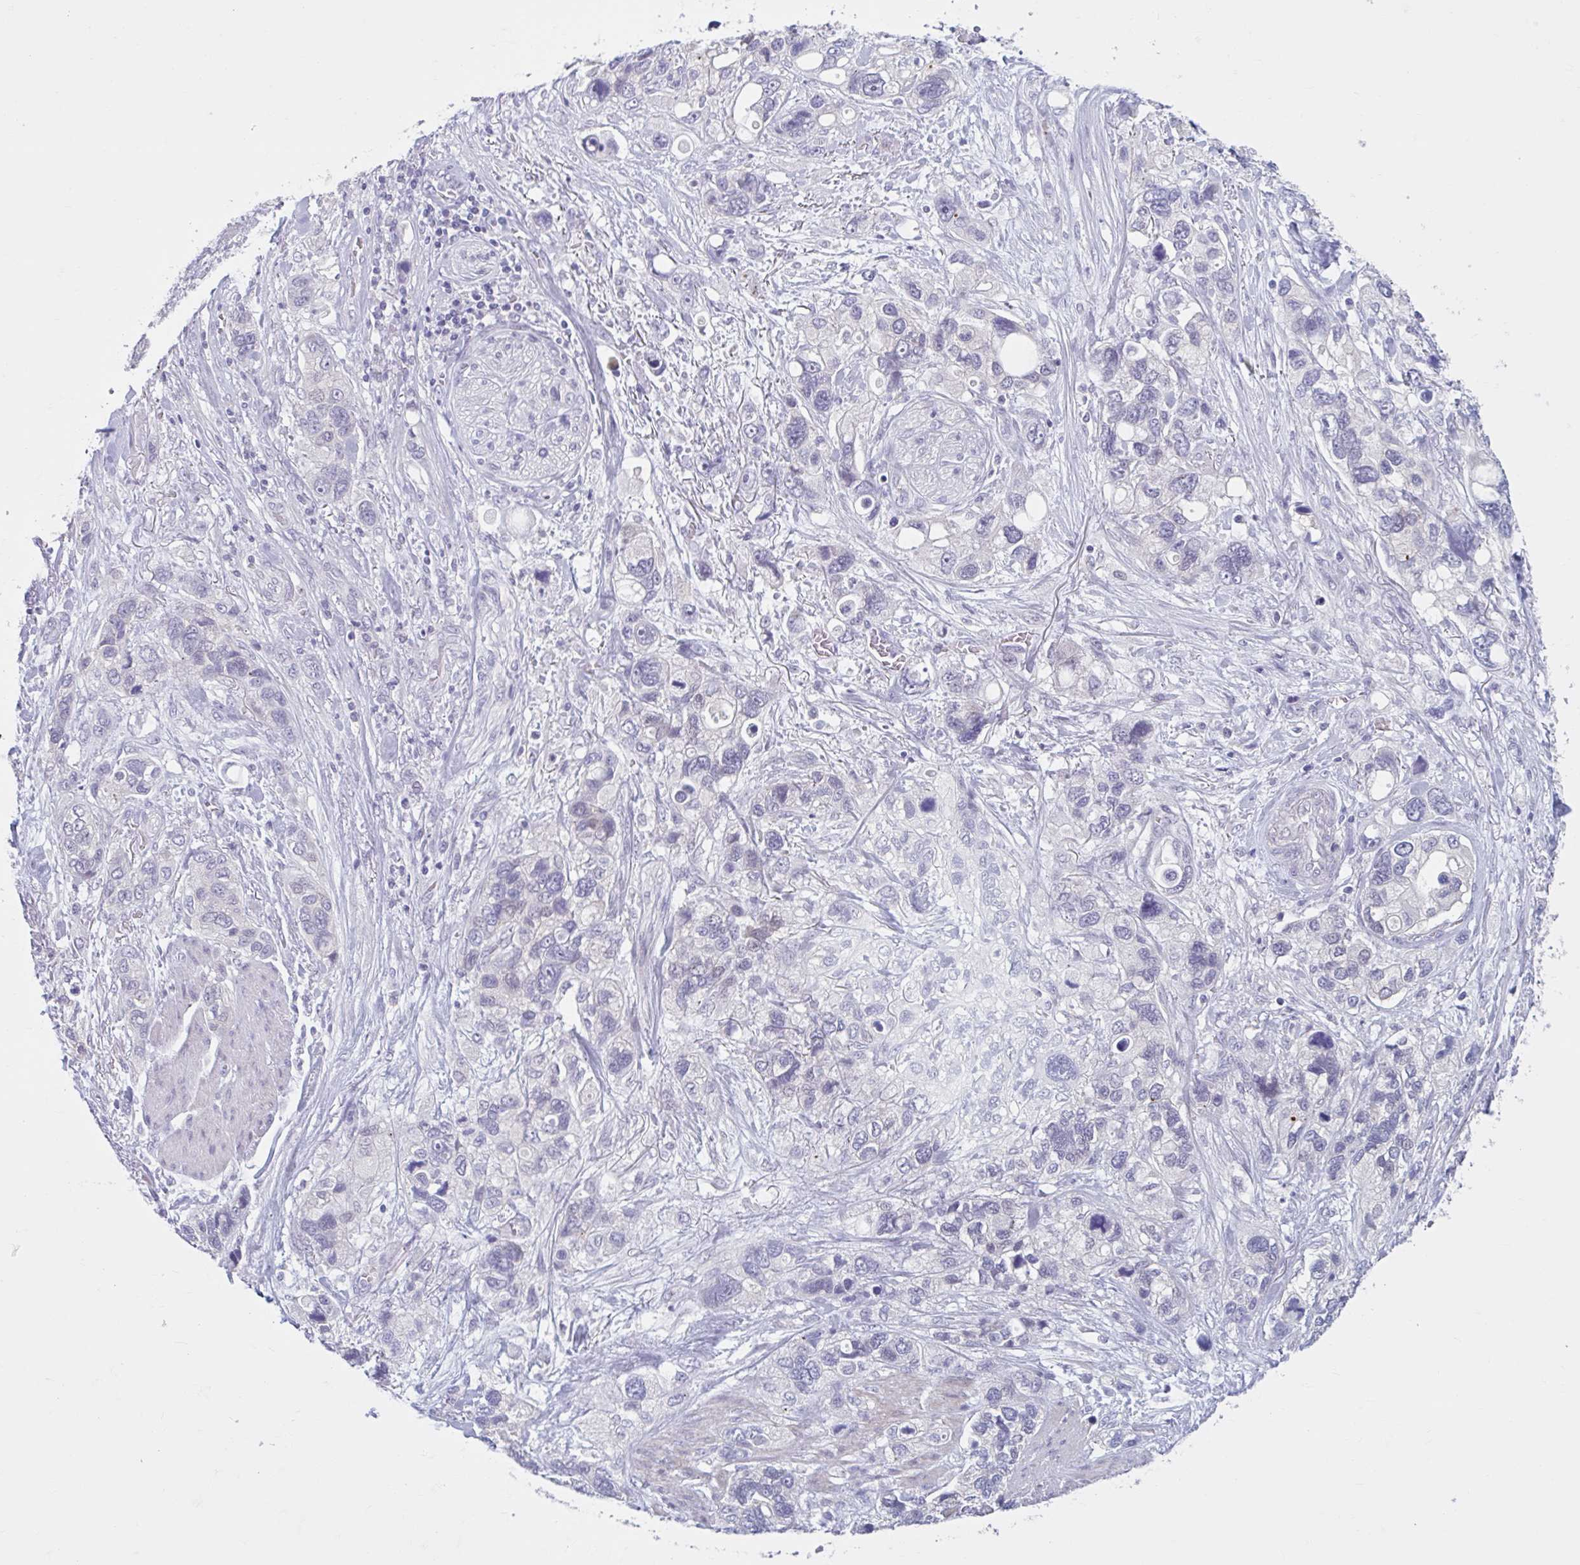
{"staining": {"intensity": "negative", "quantity": "none", "location": "none"}, "tissue": "stomach cancer", "cell_type": "Tumor cells", "image_type": "cancer", "snomed": [{"axis": "morphology", "description": "Adenocarcinoma, NOS"}, {"axis": "topography", "description": "Stomach, upper"}], "caption": "A micrograph of stomach adenocarcinoma stained for a protein displays no brown staining in tumor cells.", "gene": "FAM153A", "patient": {"sex": "female", "age": 81}}